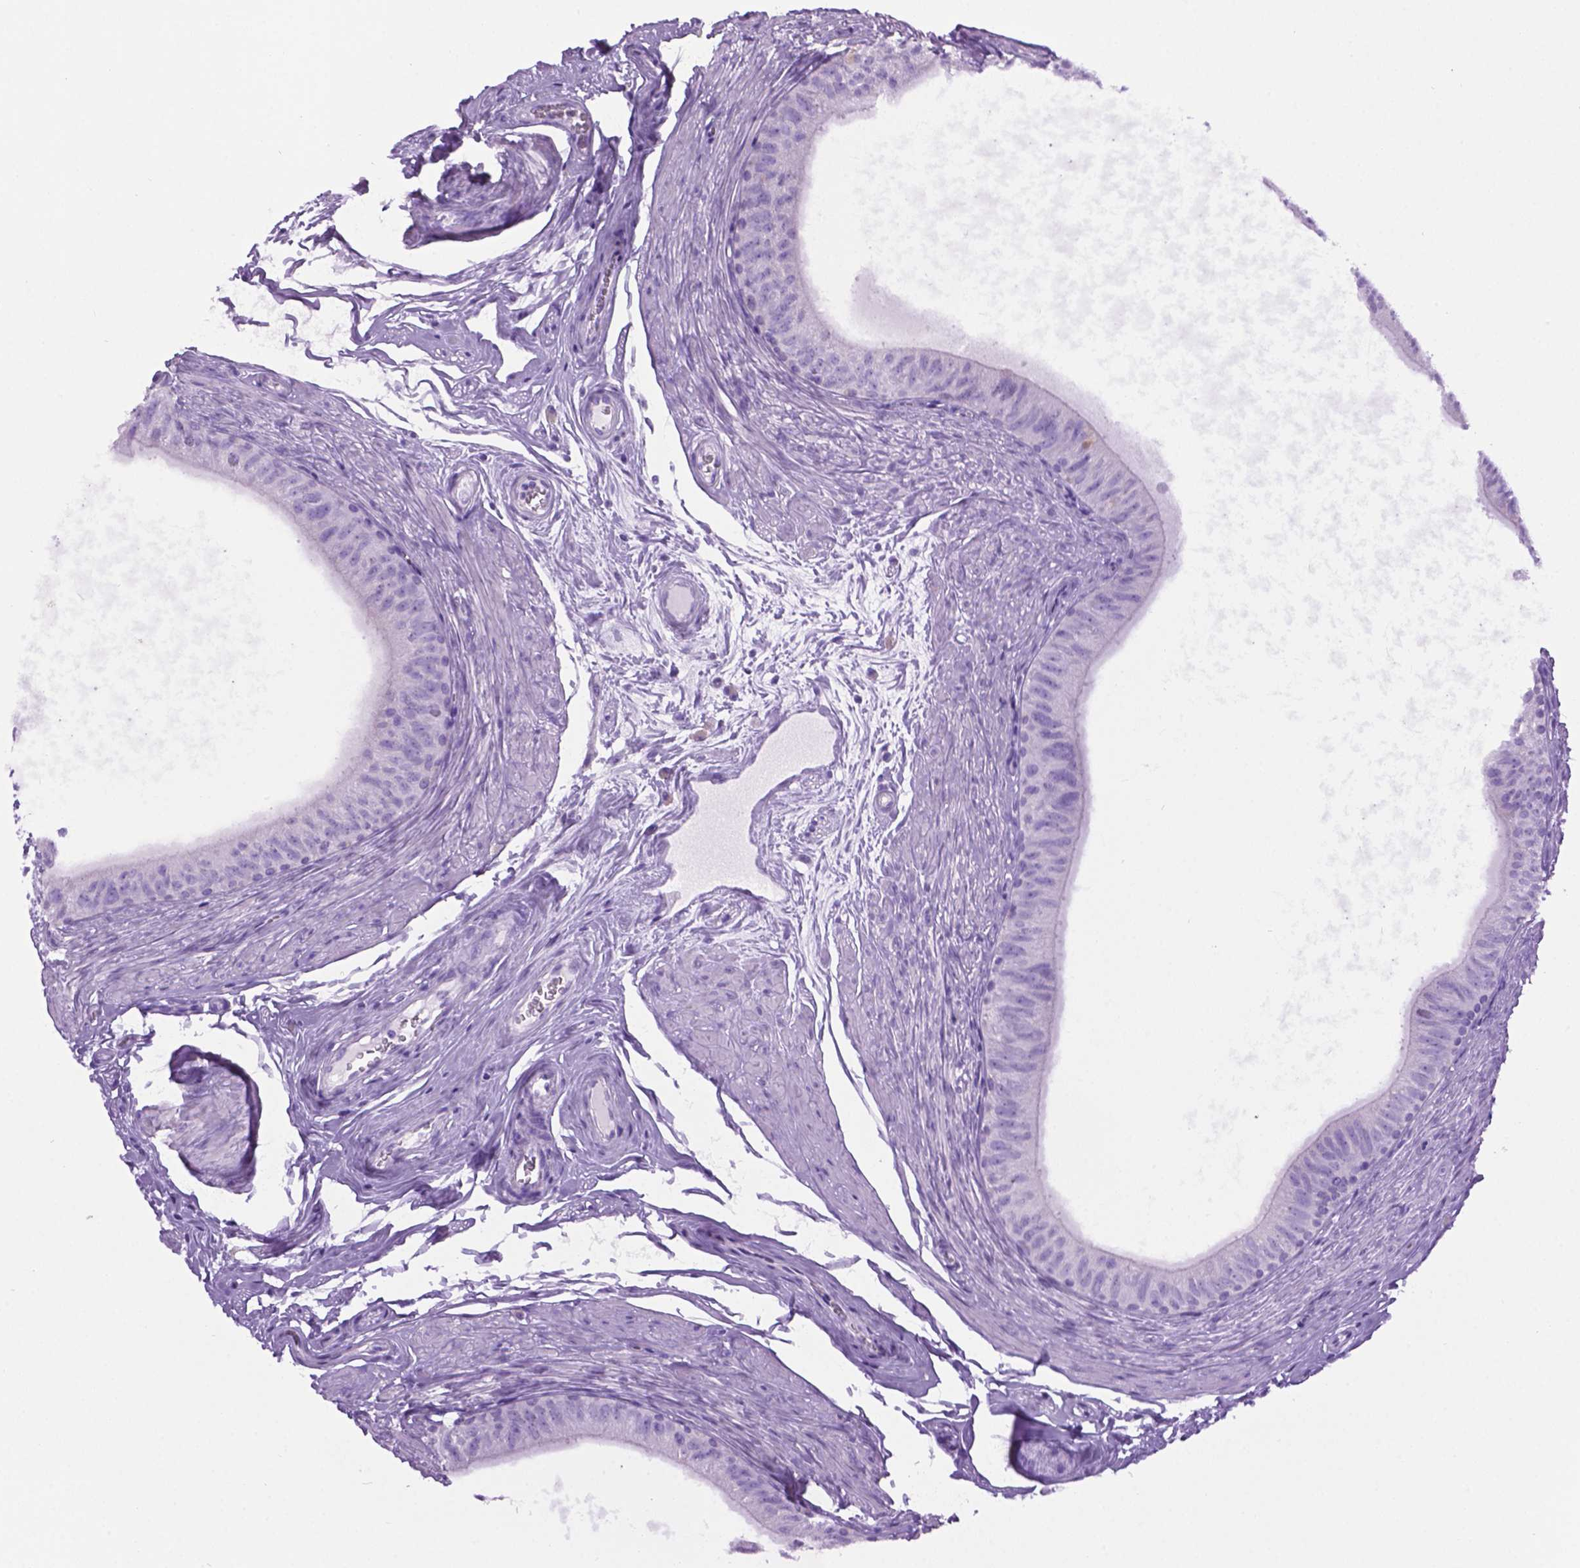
{"staining": {"intensity": "negative", "quantity": "none", "location": "none"}, "tissue": "epididymis", "cell_type": "Glandular cells", "image_type": "normal", "snomed": [{"axis": "morphology", "description": "Normal tissue, NOS"}, {"axis": "topography", "description": "Epididymis"}], "caption": "The photomicrograph reveals no staining of glandular cells in unremarkable epididymis. The staining is performed using DAB (3,3'-diaminobenzidine) brown chromogen with nuclei counter-stained in using hematoxylin.", "gene": "LELP1", "patient": {"sex": "male", "age": 36}}